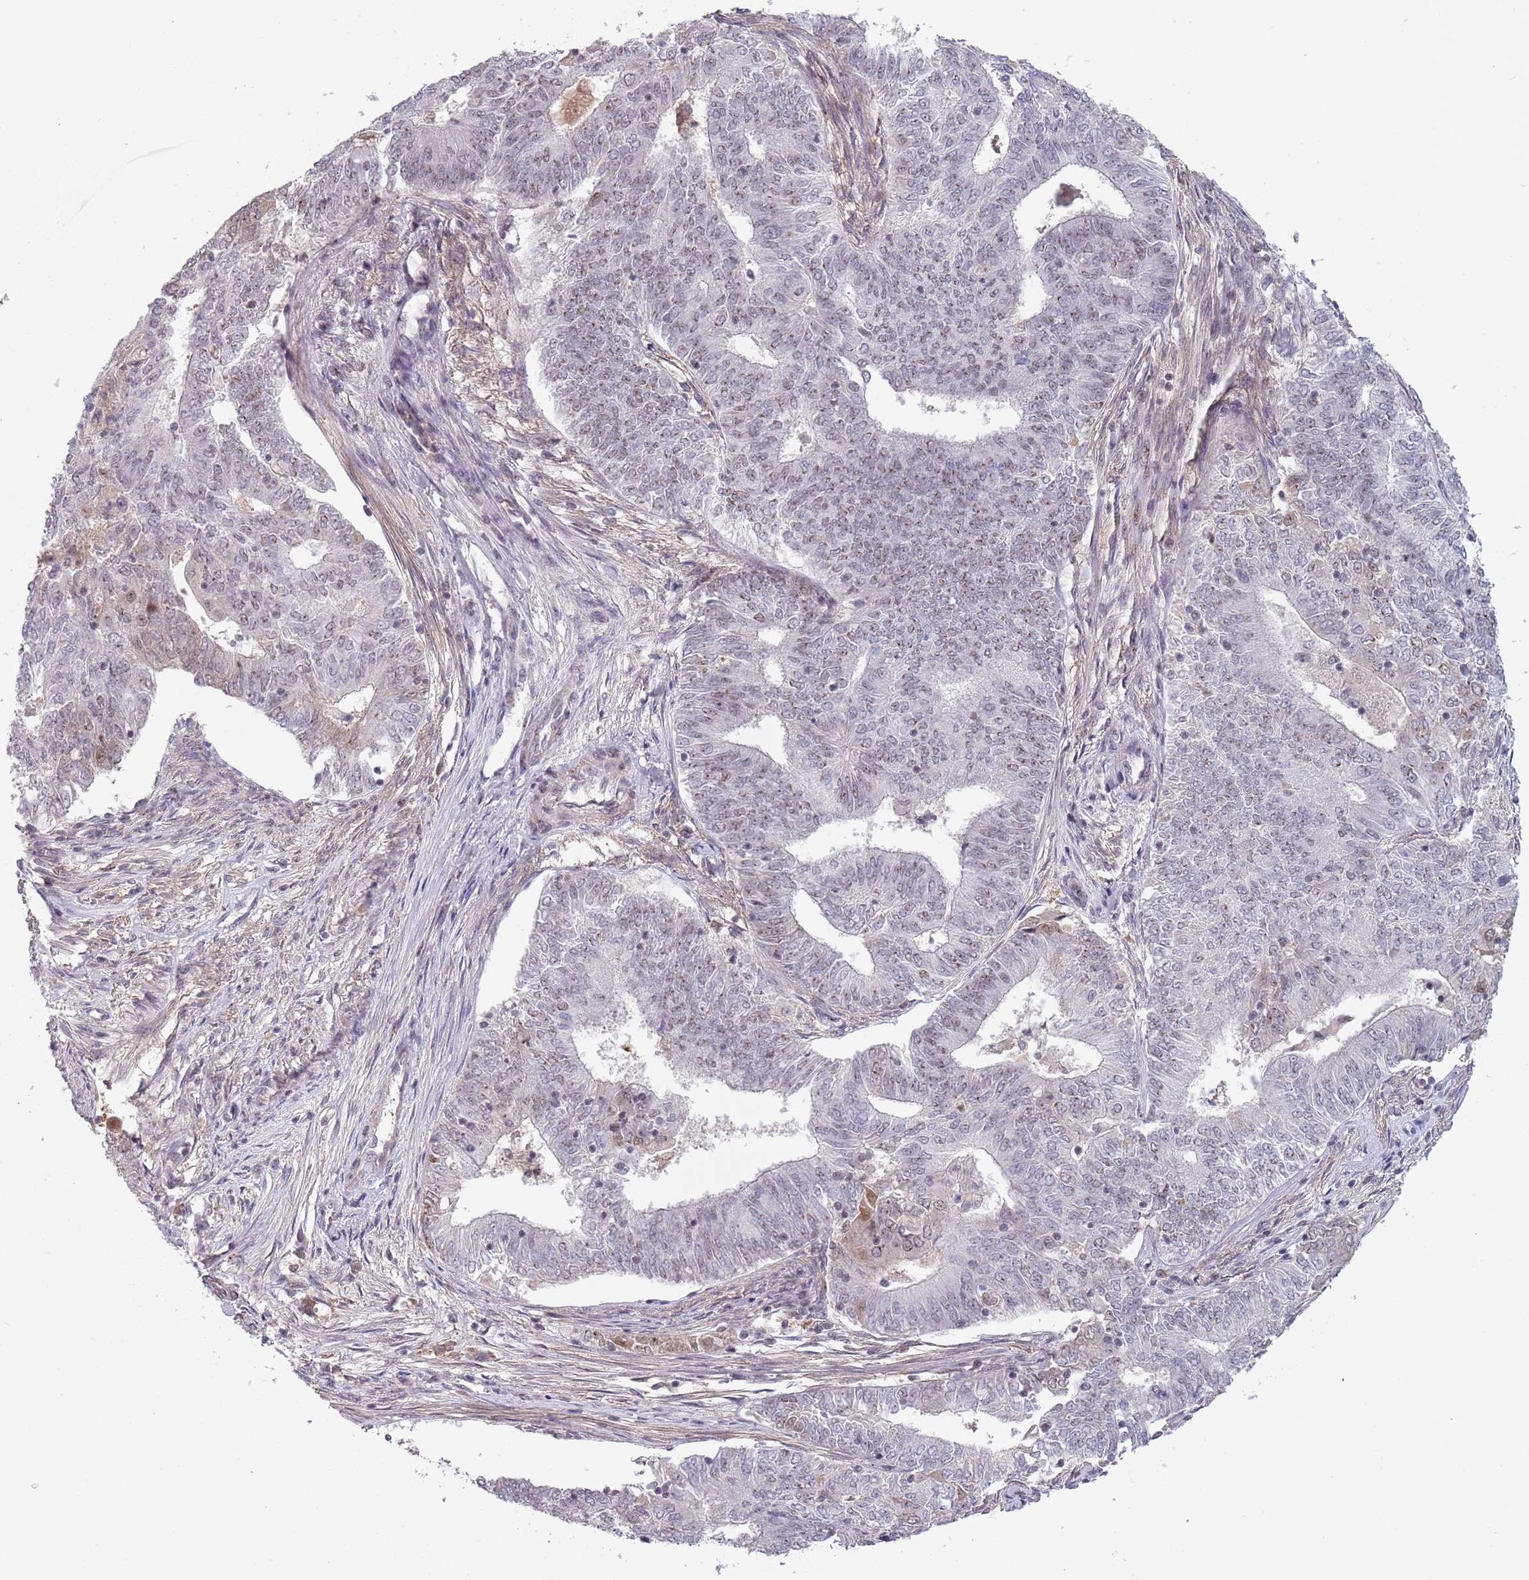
{"staining": {"intensity": "moderate", "quantity": ">75%", "location": "nuclear"}, "tissue": "endometrial cancer", "cell_type": "Tumor cells", "image_type": "cancer", "snomed": [{"axis": "morphology", "description": "Adenocarcinoma, NOS"}, {"axis": "topography", "description": "Endometrium"}], "caption": "The histopathology image reveals a brown stain indicating the presence of a protein in the nuclear of tumor cells in endometrial cancer. The protein is shown in brown color, while the nuclei are stained blue.", "gene": "CIZ1", "patient": {"sex": "female", "age": 62}}